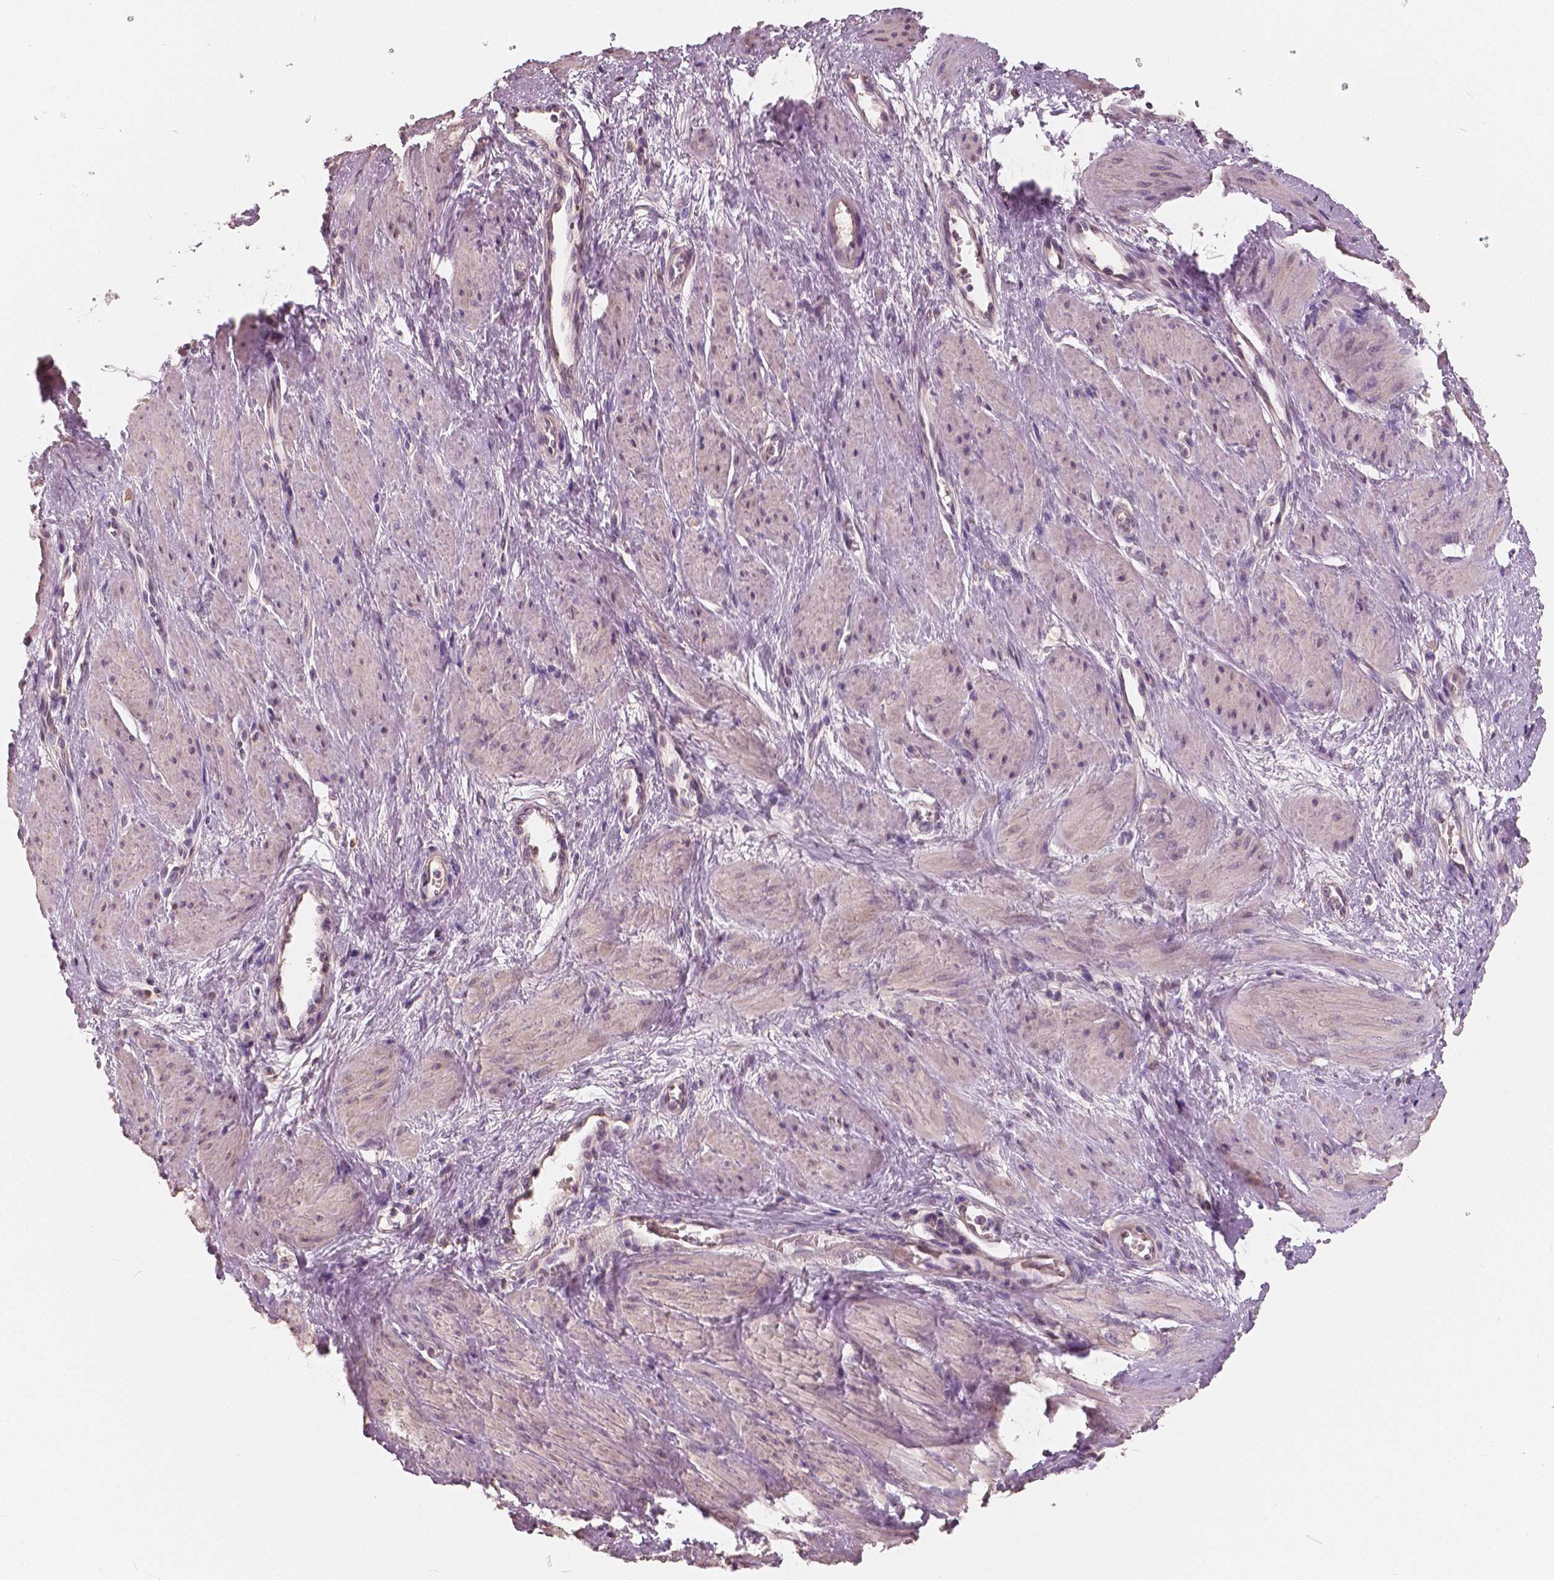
{"staining": {"intensity": "negative", "quantity": "none", "location": "none"}, "tissue": "smooth muscle", "cell_type": "Smooth muscle cells", "image_type": "normal", "snomed": [{"axis": "morphology", "description": "Normal tissue, NOS"}, {"axis": "topography", "description": "Smooth muscle"}, {"axis": "topography", "description": "Uterus"}], "caption": "The micrograph exhibits no significant positivity in smooth muscle cells of smooth muscle. Brightfield microscopy of immunohistochemistry (IHC) stained with DAB (3,3'-diaminobenzidine) (brown) and hematoxylin (blue), captured at high magnification.", "gene": "SAT2", "patient": {"sex": "female", "age": 39}}